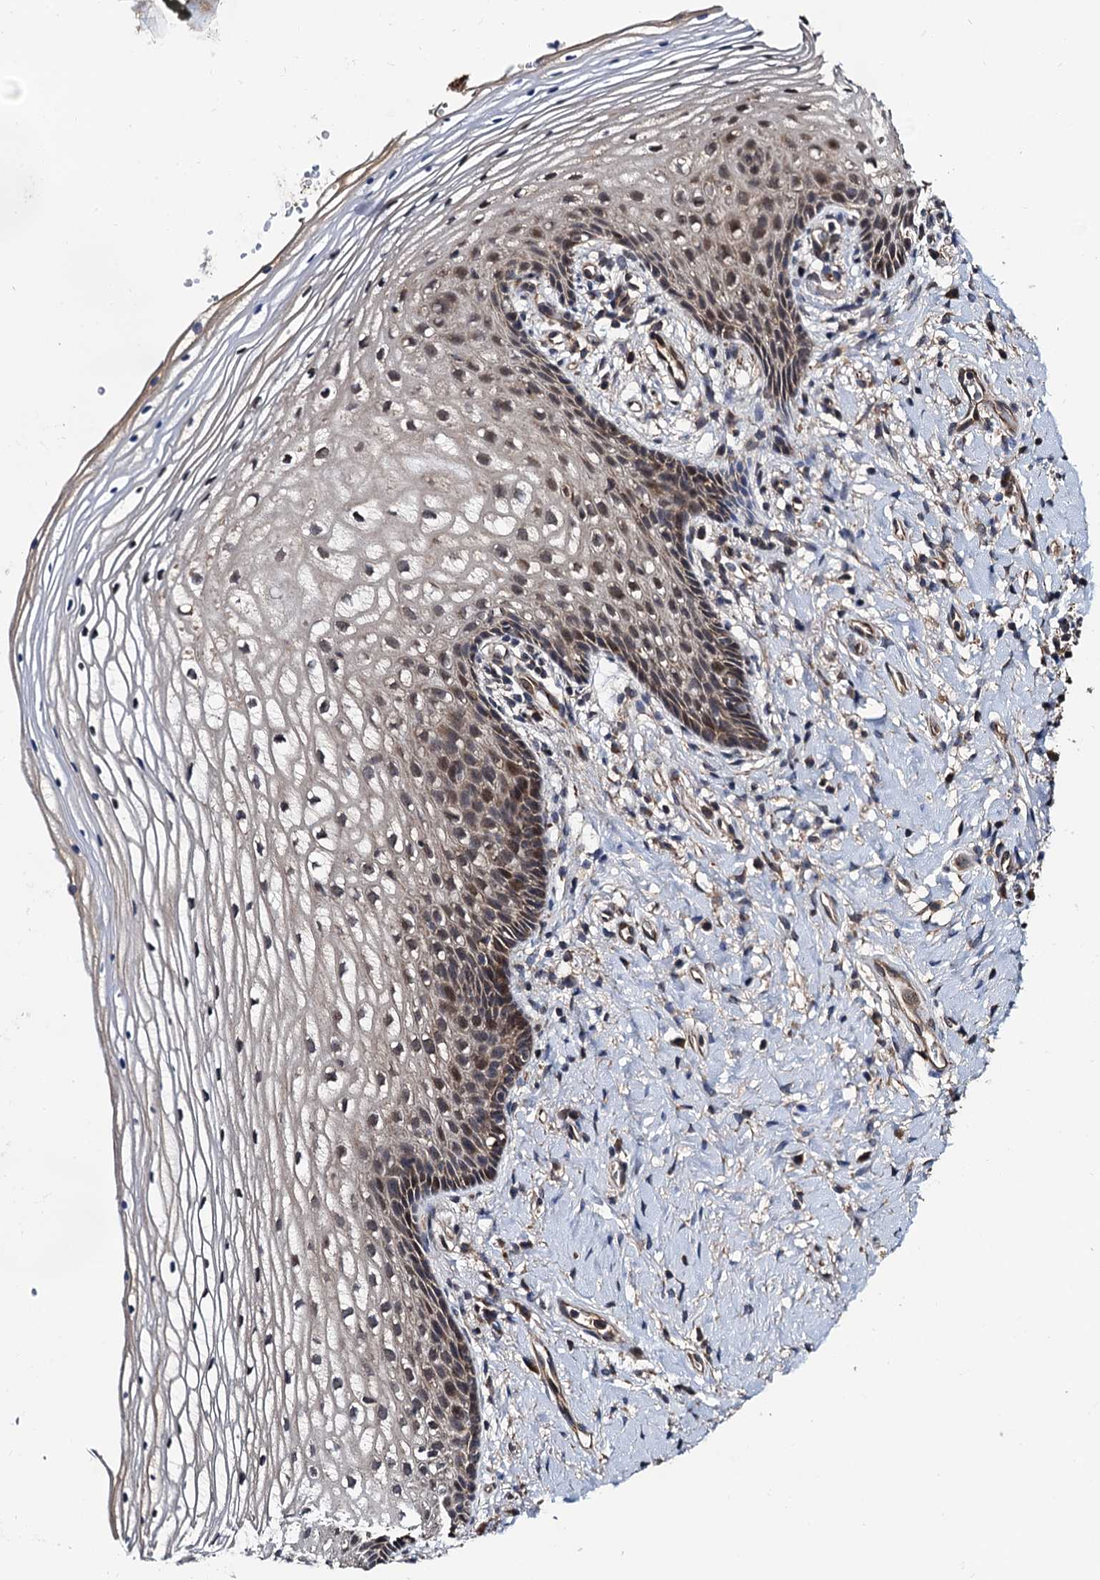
{"staining": {"intensity": "moderate", "quantity": "25%-75%", "location": "nuclear"}, "tissue": "vagina", "cell_type": "Squamous epithelial cells", "image_type": "normal", "snomed": [{"axis": "morphology", "description": "Normal tissue, NOS"}, {"axis": "topography", "description": "Vagina"}], "caption": "Immunohistochemical staining of benign vagina exhibits moderate nuclear protein expression in about 25%-75% of squamous epithelial cells. (DAB (3,3'-diaminobenzidine) IHC, brown staining for protein, blue staining for nuclei).", "gene": "NAA16", "patient": {"sex": "female", "age": 60}}